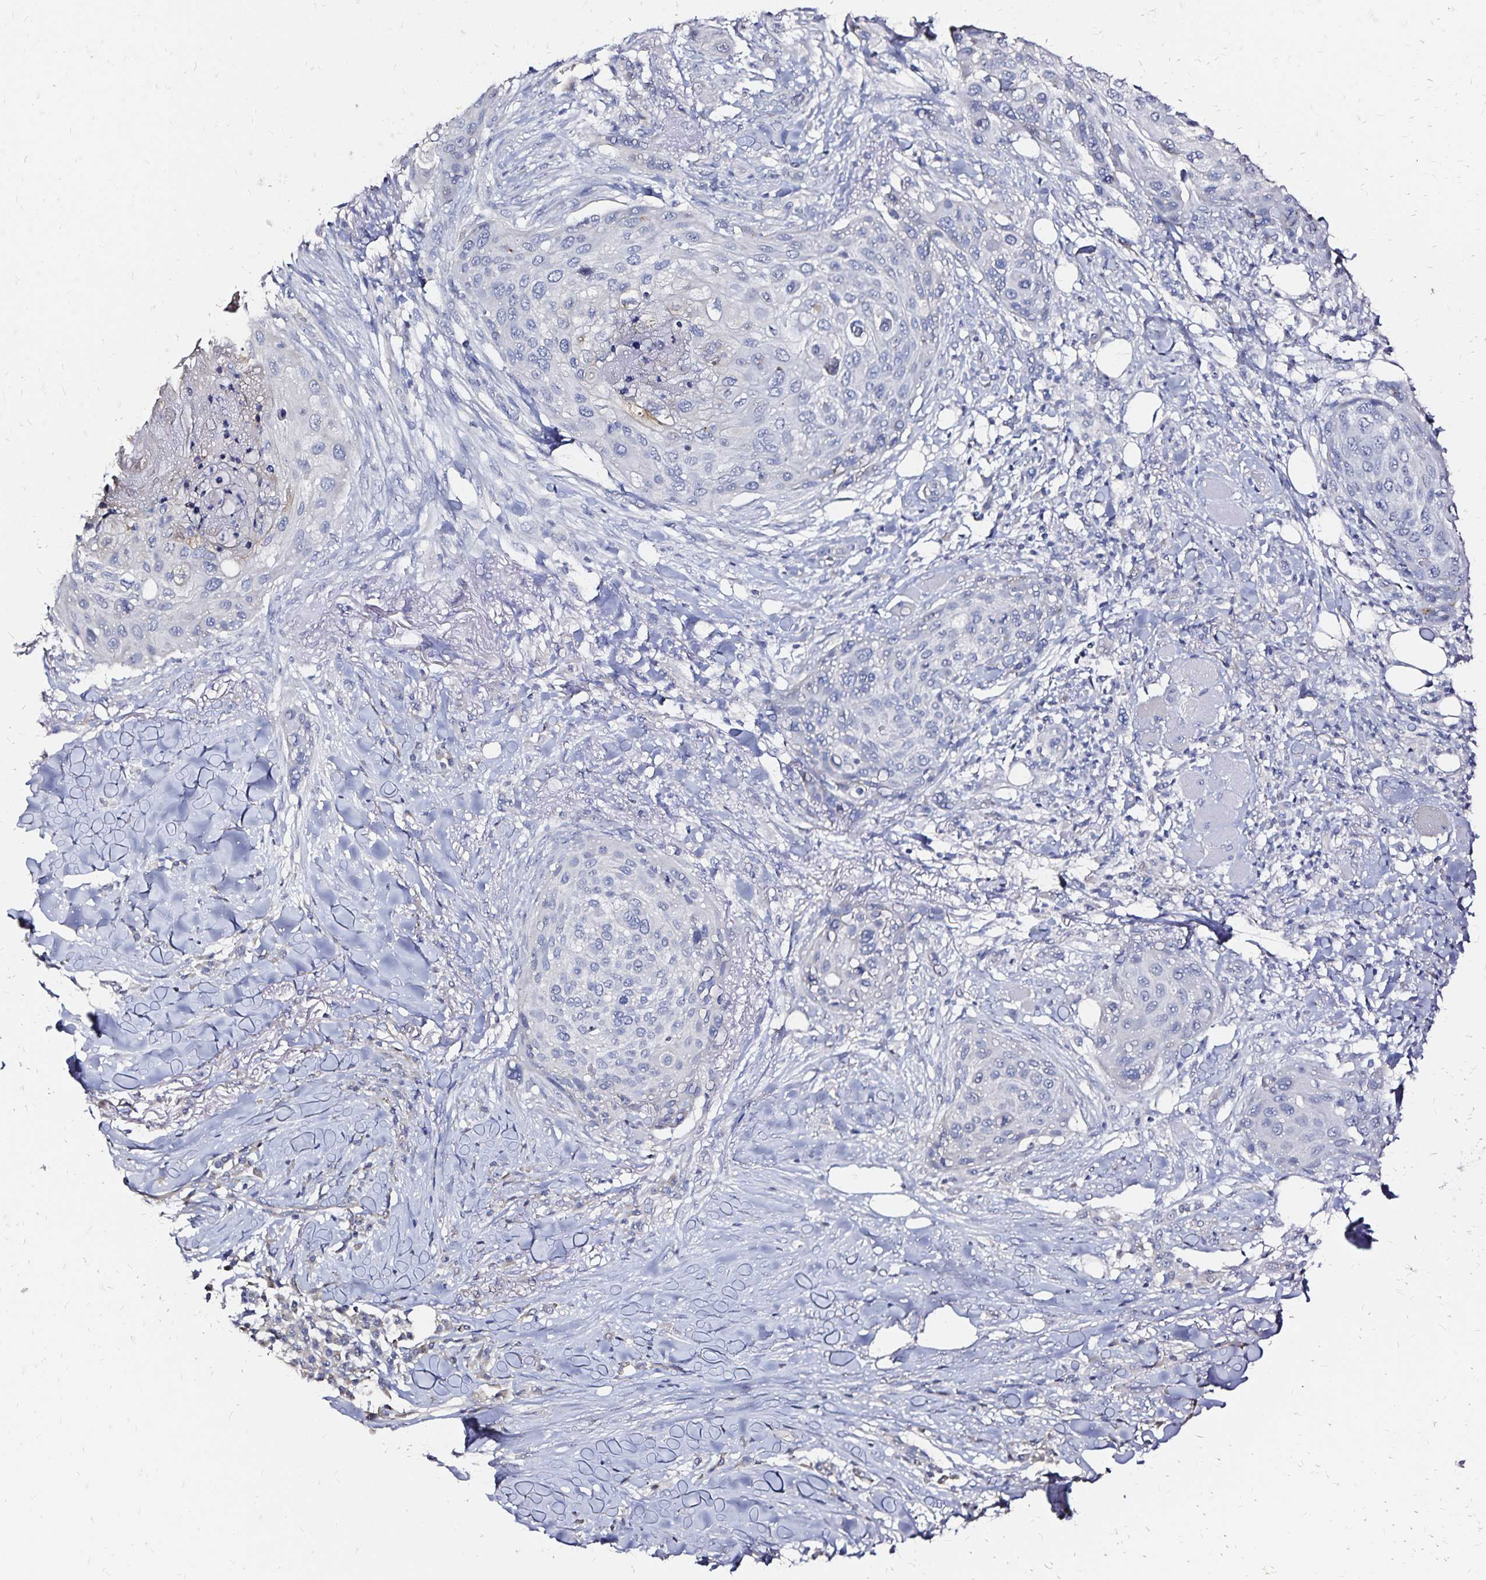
{"staining": {"intensity": "negative", "quantity": "none", "location": "none"}, "tissue": "skin cancer", "cell_type": "Tumor cells", "image_type": "cancer", "snomed": [{"axis": "morphology", "description": "Squamous cell carcinoma, NOS"}, {"axis": "topography", "description": "Skin"}], "caption": "The histopathology image shows no significant positivity in tumor cells of skin squamous cell carcinoma.", "gene": "SLC5A1", "patient": {"sex": "female", "age": 87}}